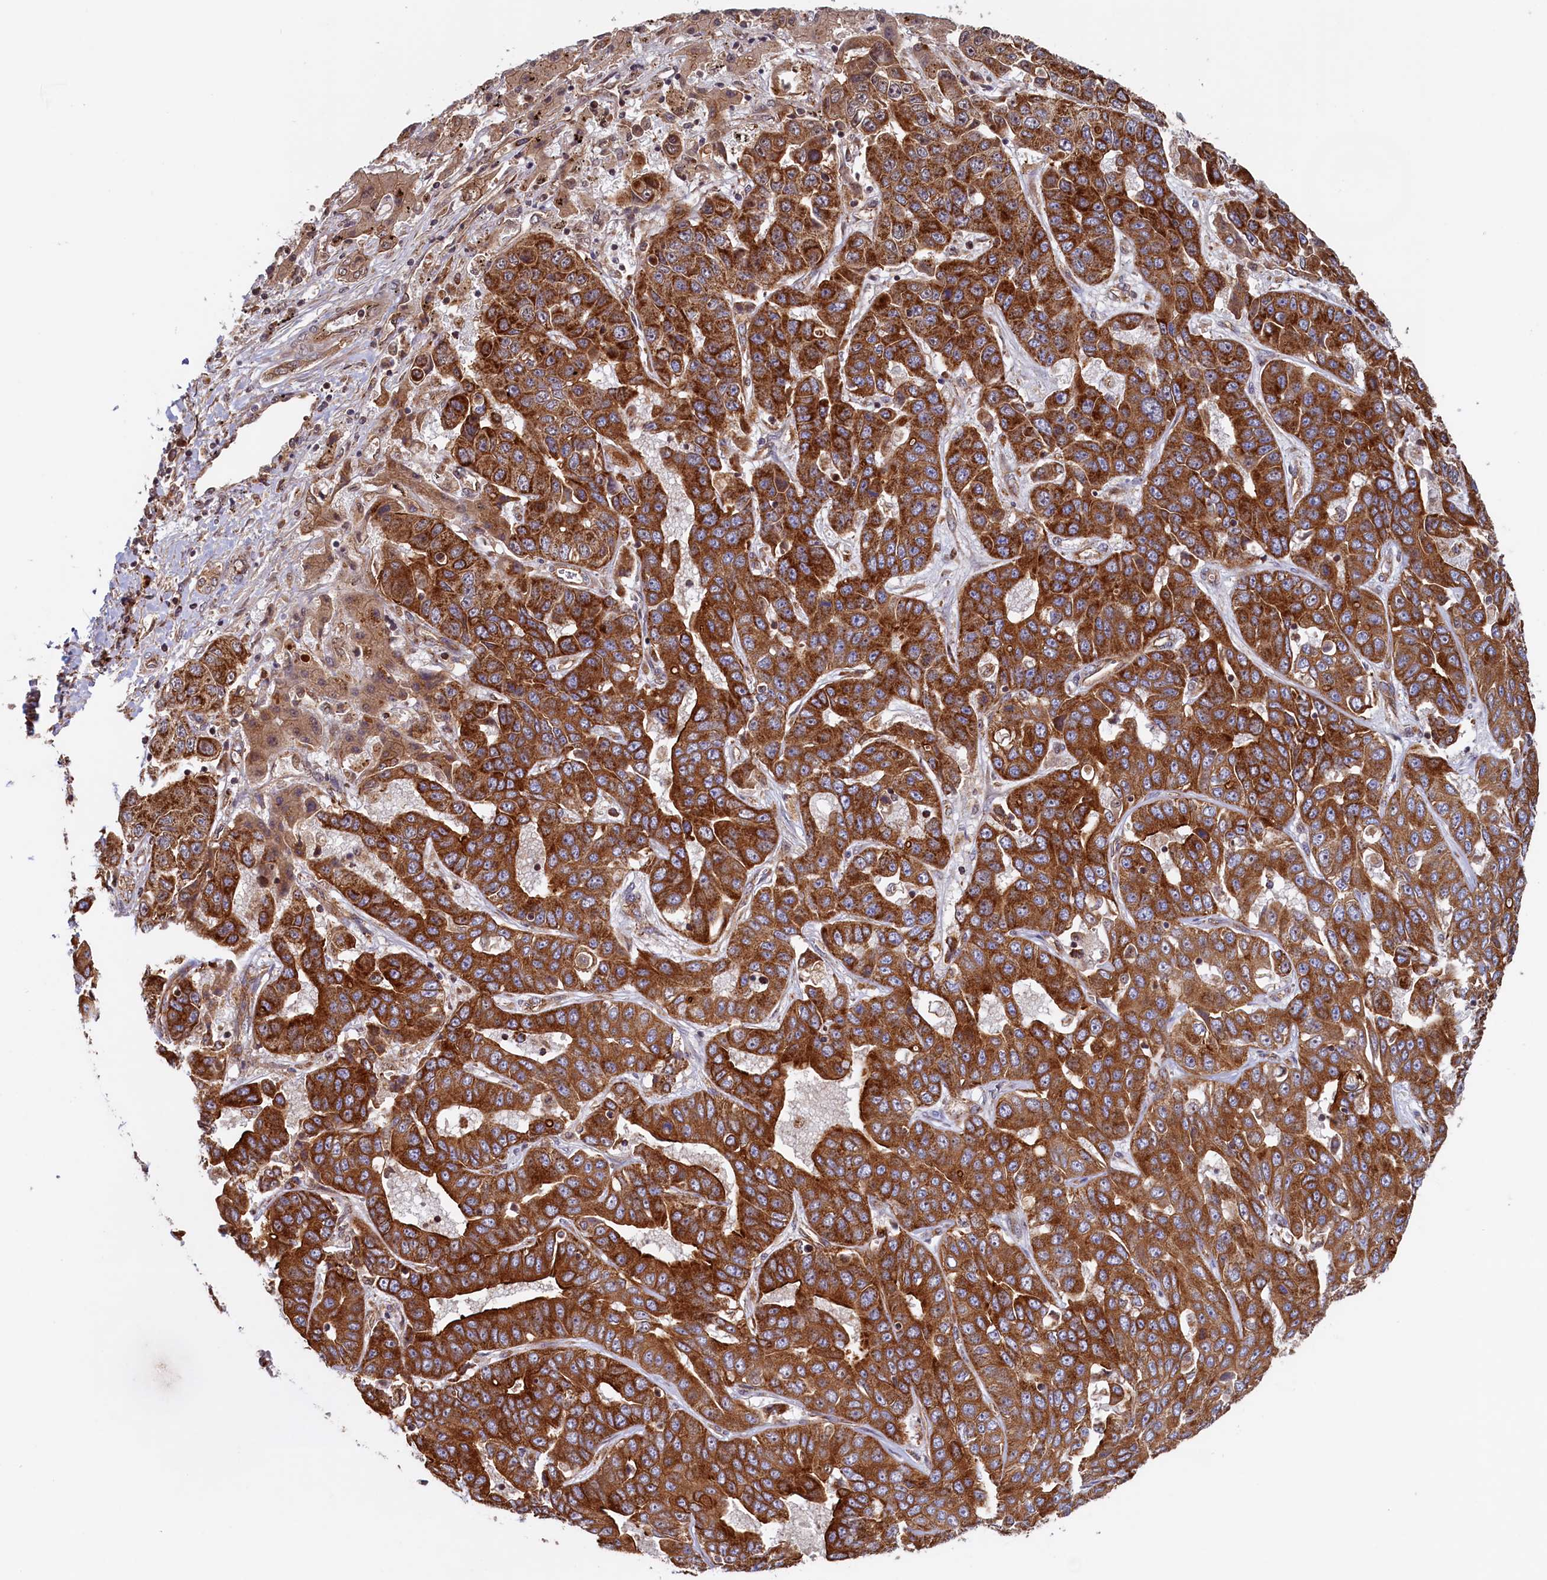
{"staining": {"intensity": "strong", "quantity": ">75%", "location": "cytoplasmic/membranous"}, "tissue": "liver cancer", "cell_type": "Tumor cells", "image_type": "cancer", "snomed": [{"axis": "morphology", "description": "Cholangiocarcinoma"}, {"axis": "topography", "description": "Liver"}], "caption": "Immunohistochemistry (DAB) staining of human cholangiocarcinoma (liver) exhibits strong cytoplasmic/membranous protein positivity in approximately >75% of tumor cells.", "gene": "UBE3B", "patient": {"sex": "female", "age": 52}}